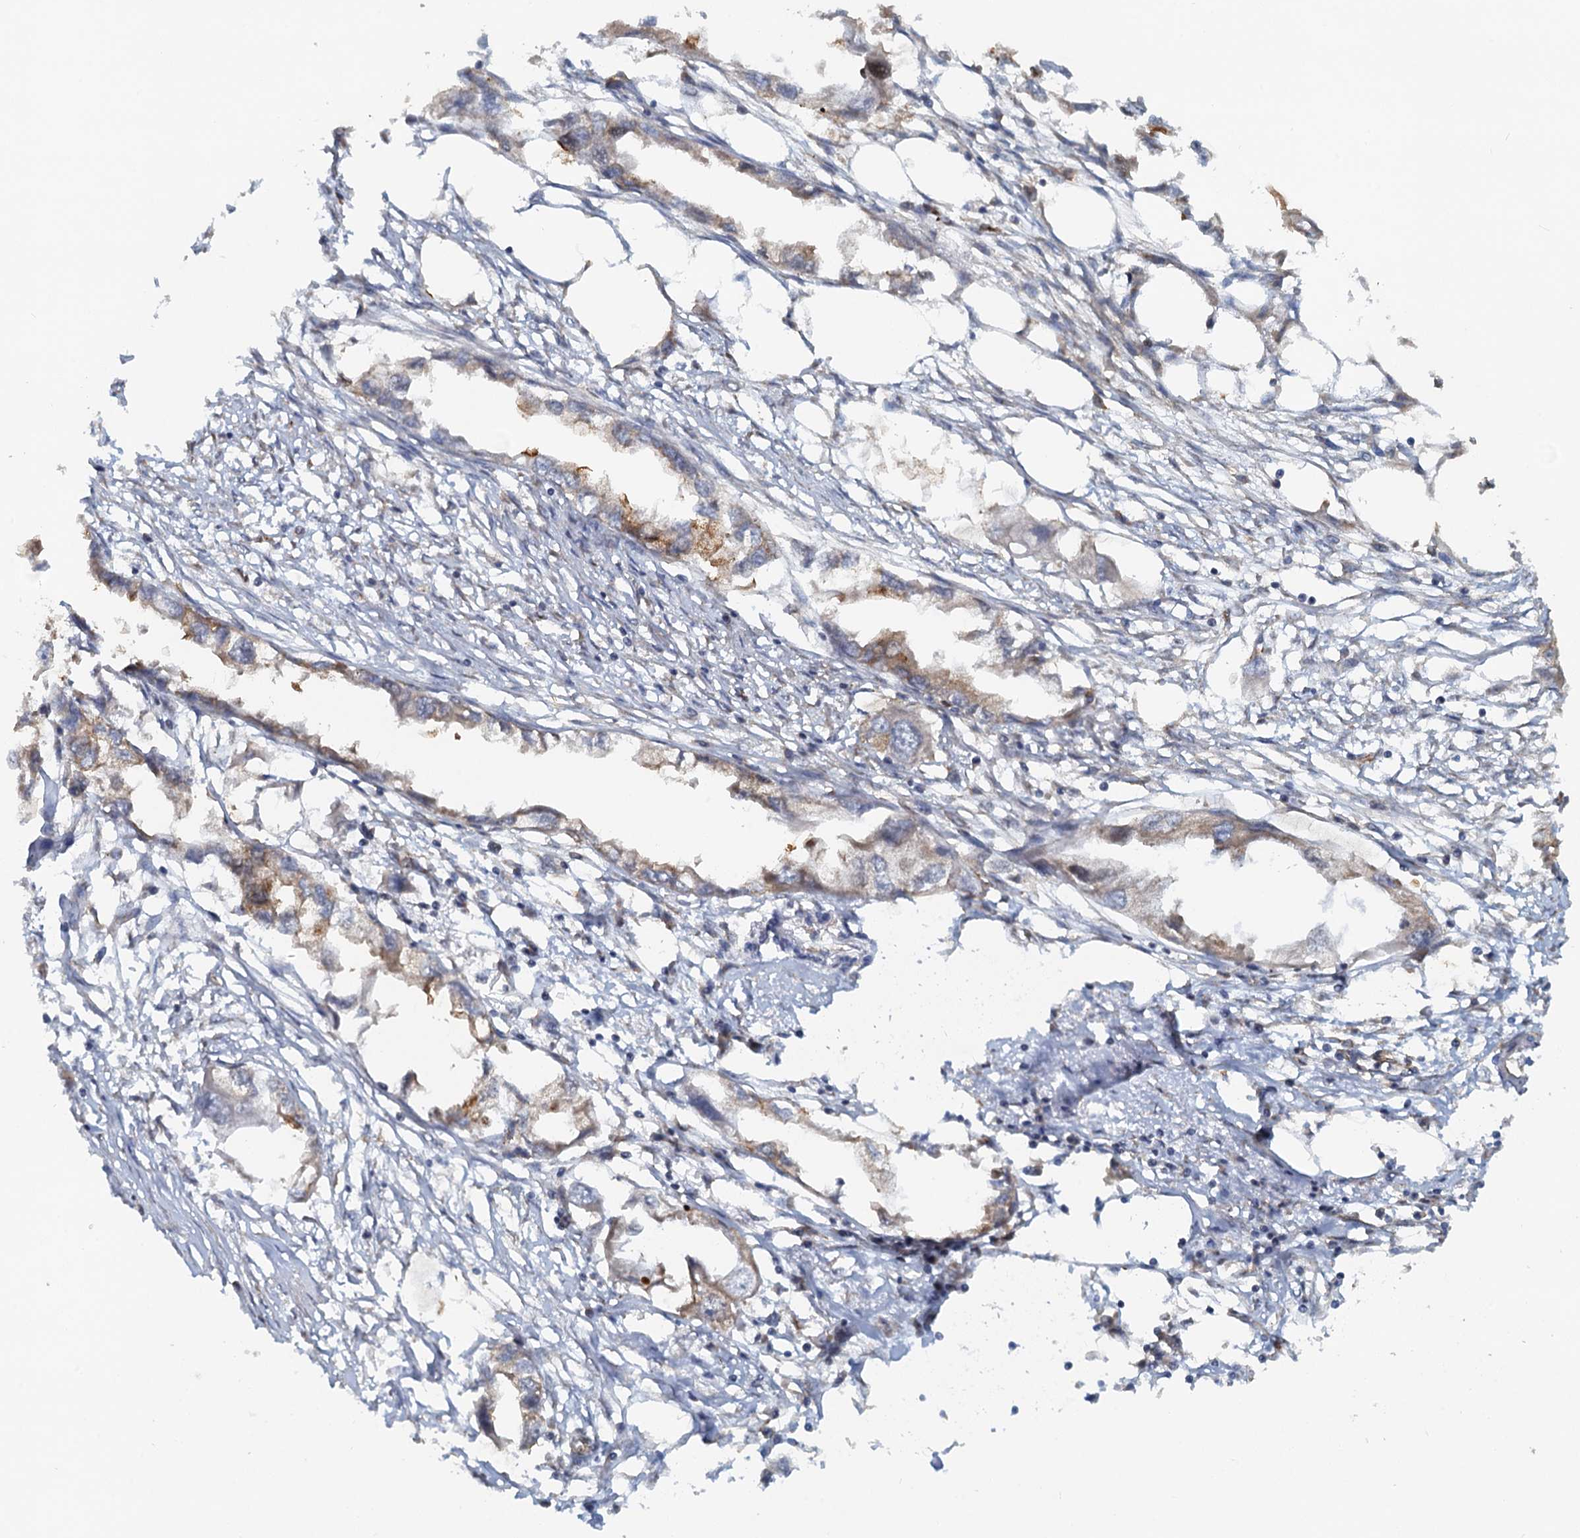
{"staining": {"intensity": "weak", "quantity": "25%-75%", "location": "cytoplasmic/membranous"}, "tissue": "endometrial cancer", "cell_type": "Tumor cells", "image_type": "cancer", "snomed": [{"axis": "morphology", "description": "Adenocarcinoma, NOS"}, {"axis": "morphology", "description": "Adenocarcinoma, metastatic, NOS"}, {"axis": "topography", "description": "Adipose tissue"}, {"axis": "topography", "description": "Endometrium"}], "caption": "This image displays IHC staining of human endometrial cancer (adenocarcinoma), with low weak cytoplasmic/membranous expression in about 25%-75% of tumor cells.", "gene": "NIPAL3", "patient": {"sex": "female", "age": 67}}